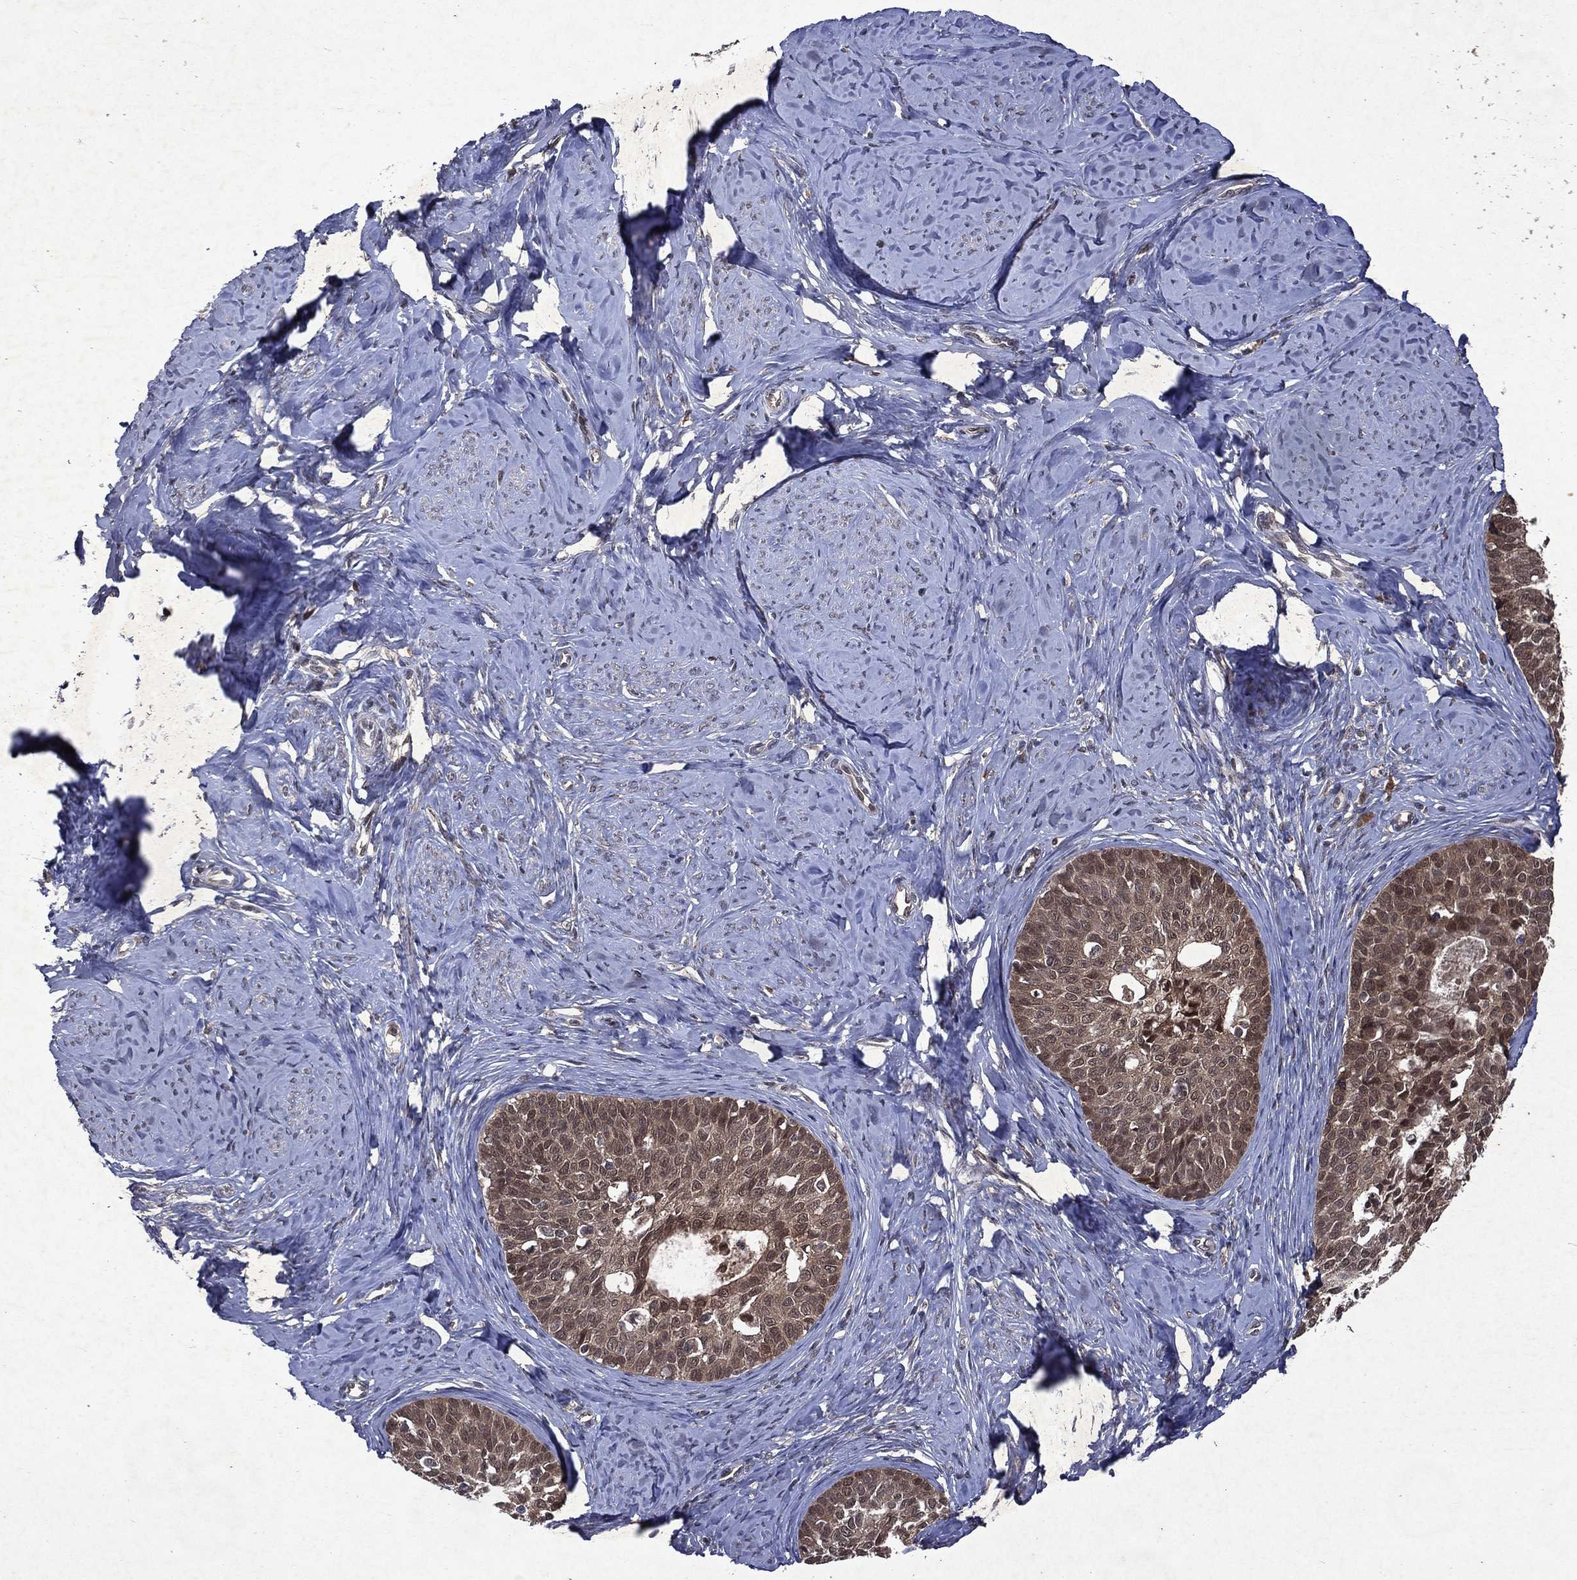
{"staining": {"intensity": "moderate", "quantity": ">75%", "location": "cytoplasmic/membranous"}, "tissue": "cervical cancer", "cell_type": "Tumor cells", "image_type": "cancer", "snomed": [{"axis": "morphology", "description": "Squamous cell carcinoma, NOS"}, {"axis": "topography", "description": "Cervix"}], "caption": "Immunohistochemical staining of human cervical cancer reveals medium levels of moderate cytoplasmic/membranous expression in about >75% of tumor cells.", "gene": "MTAP", "patient": {"sex": "female", "age": 51}}